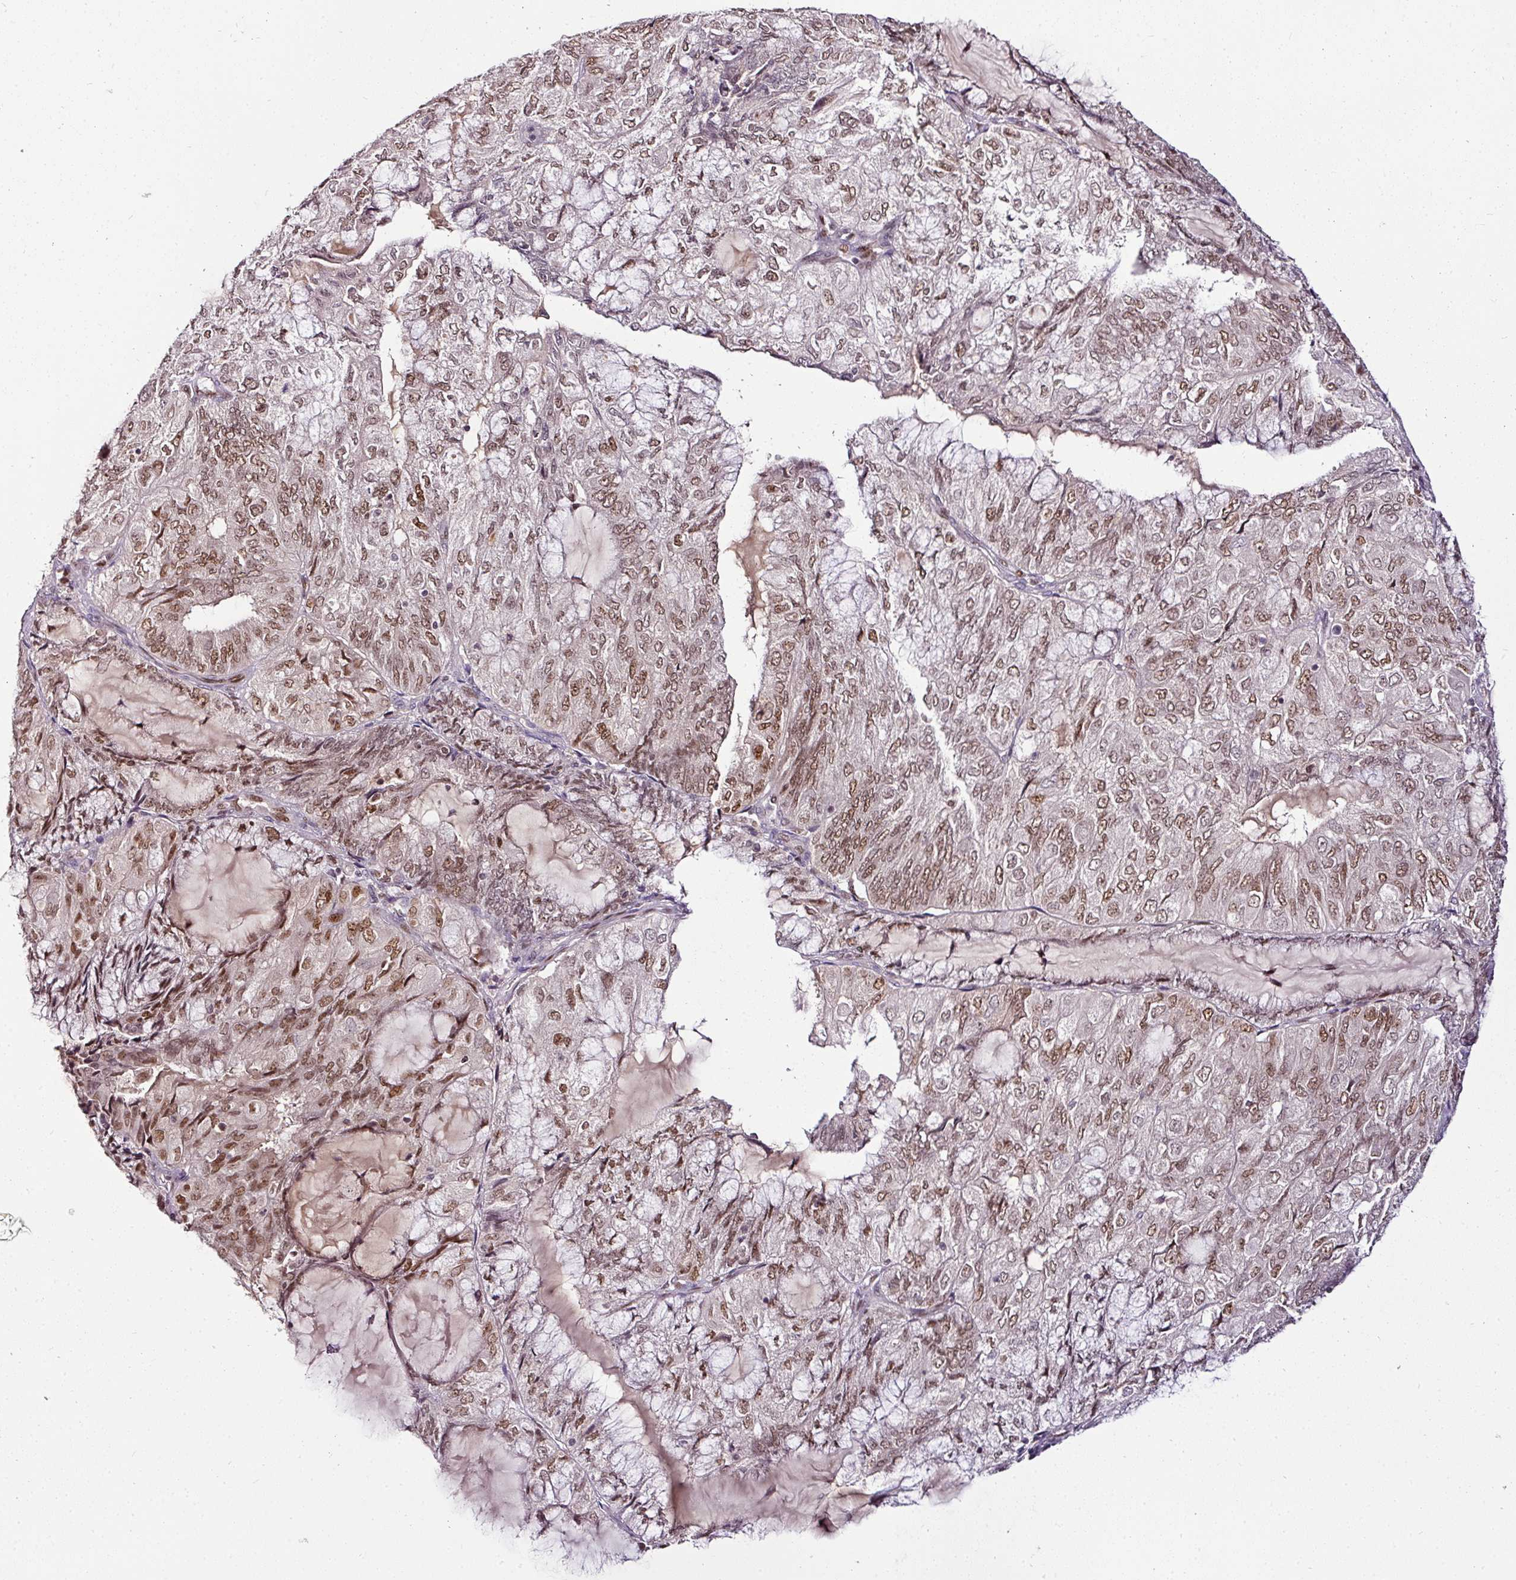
{"staining": {"intensity": "moderate", "quantity": ">75%", "location": "nuclear"}, "tissue": "endometrial cancer", "cell_type": "Tumor cells", "image_type": "cancer", "snomed": [{"axis": "morphology", "description": "Adenocarcinoma, NOS"}, {"axis": "topography", "description": "Endometrium"}], "caption": "Protein expression analysis of endometrial adenocarcinoma demonstrates moderate nuclear expression in about >75% of tumor cells. (DAB IHC, brown staining for protein, blue staining for nuclei).", "gene": "KLF16", "patient": {"sex": "female", "age": 81}}